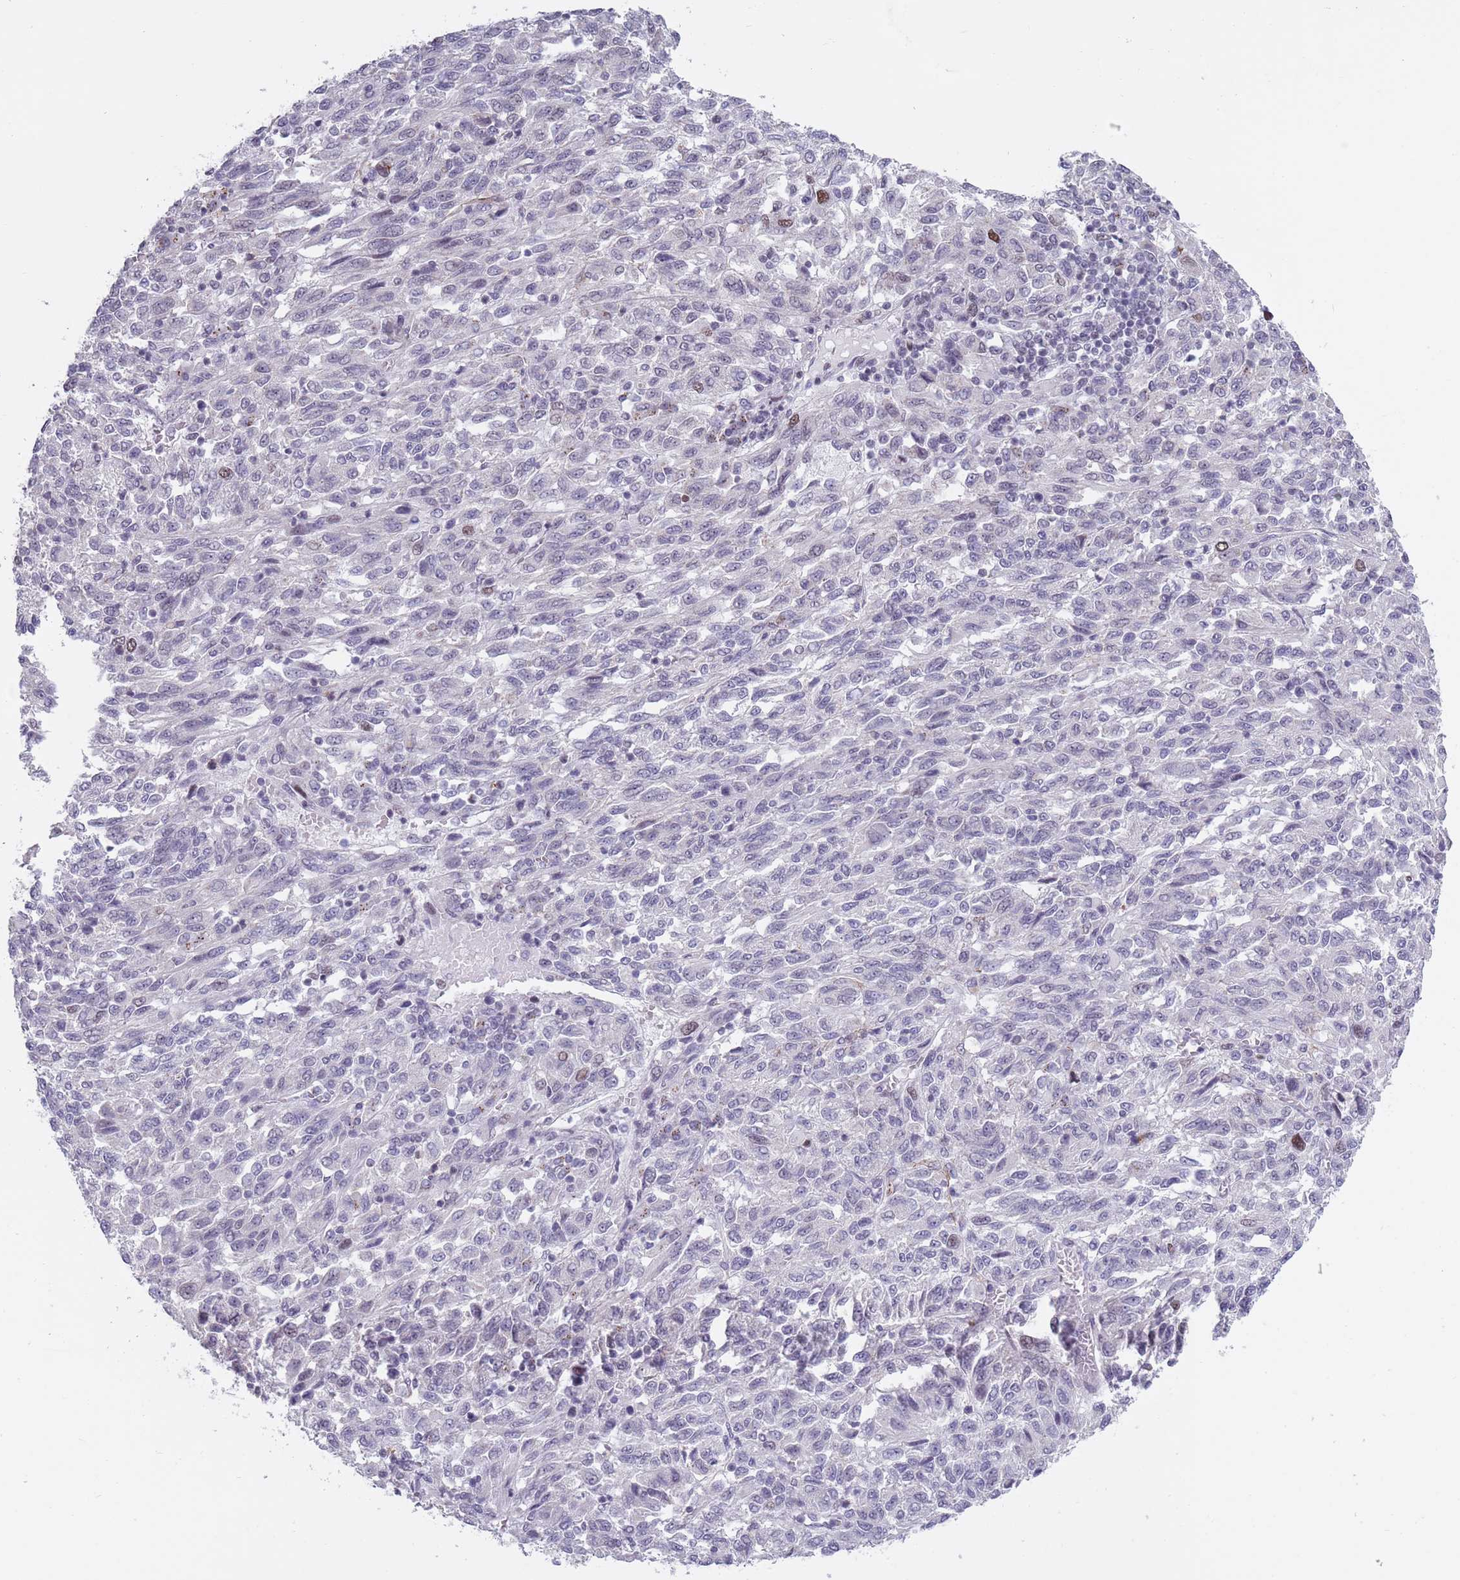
{"staining": {"intensity": "negative", "quantity": "none", "location": "none"}, "tissue": "melanoma", "cell_type": "Tumor cells", "image_type": "cancer", "snomed": [{"axis": "morphology", "description": "Malignant melanoma, Metastatic site"}, {"axis": "topography", "description": "Lung"}], "caption": "Protein analysis of melanoma displays no significant expression in tumor cells.", "gene": "ZKSCAN2", "patient": {"sex": "male", "age": 64}}